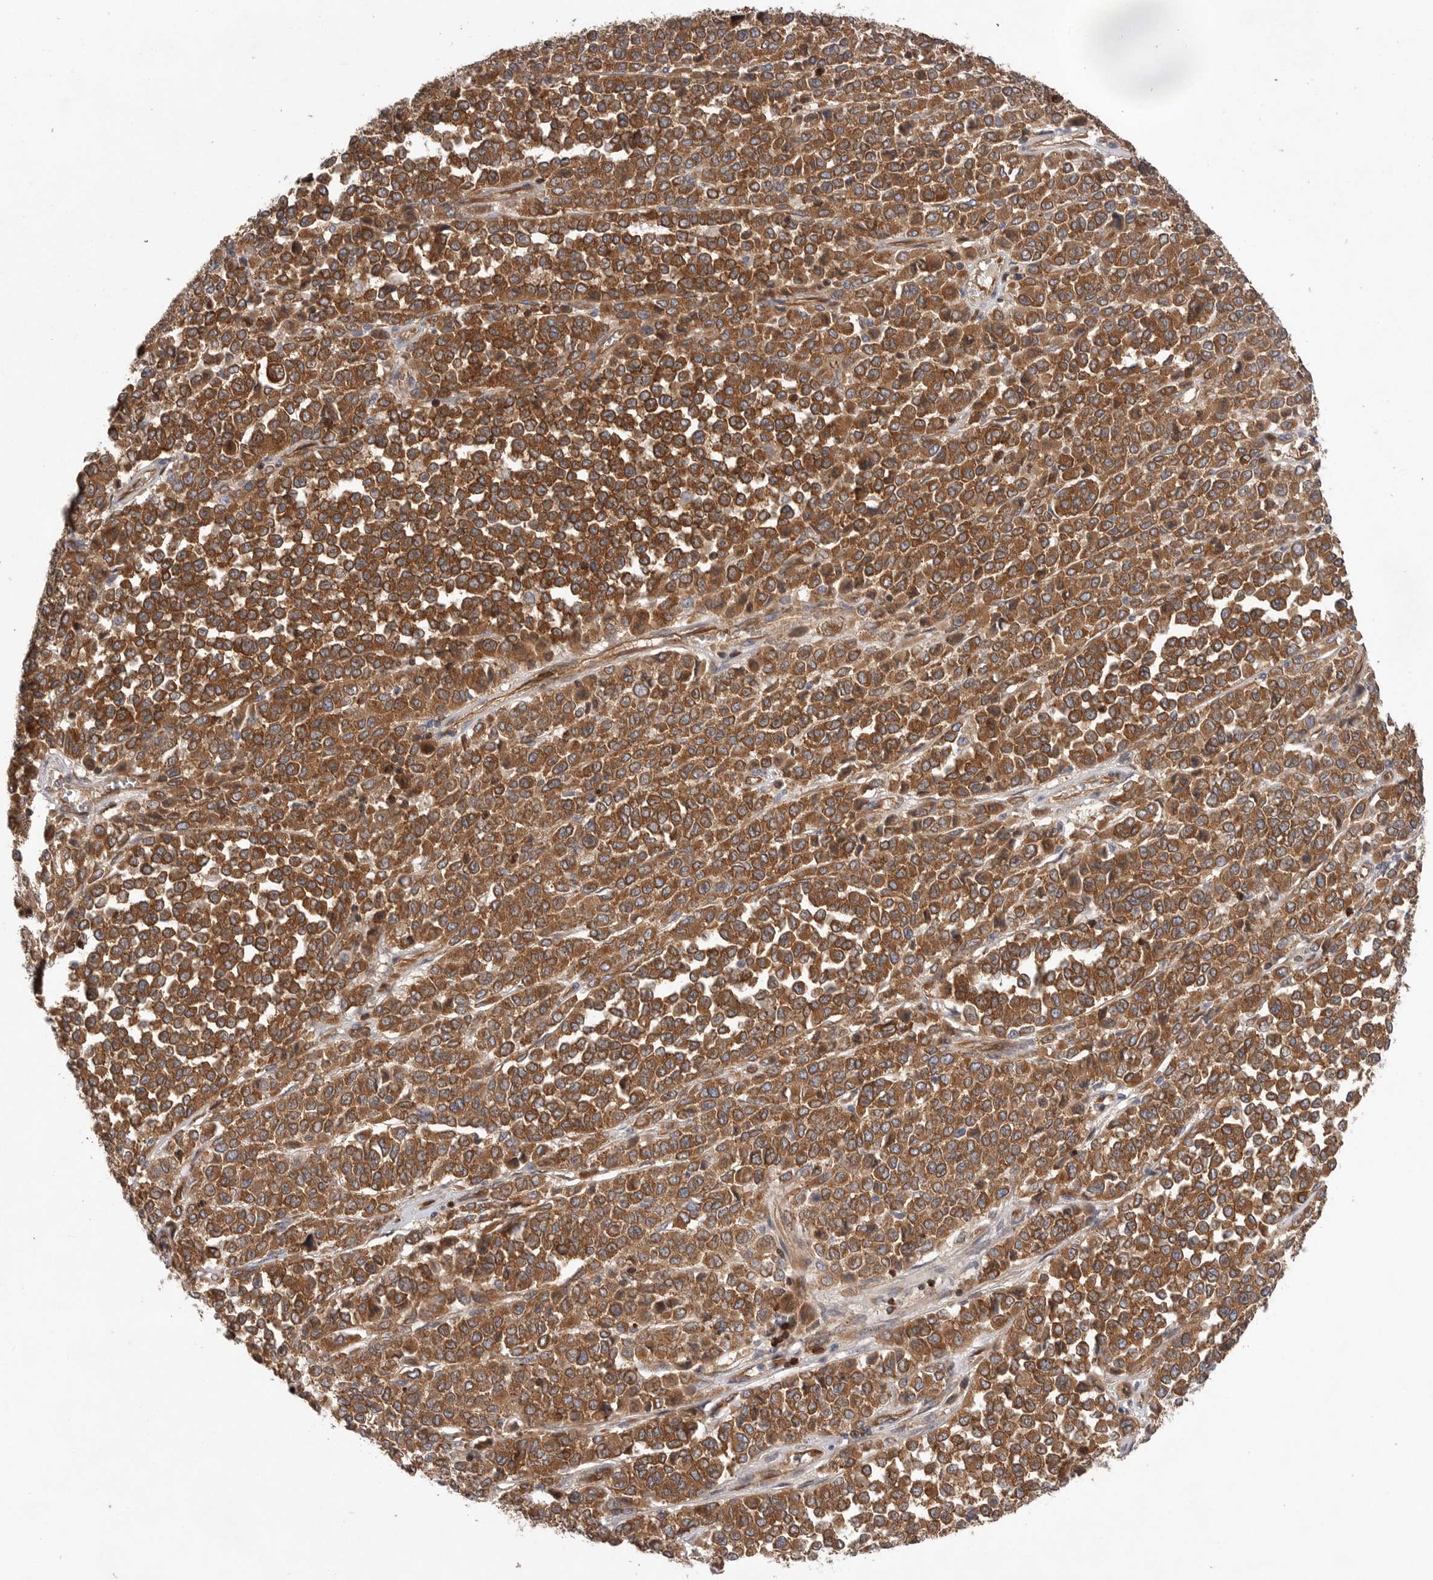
{"staining": {"intensity": "strong", "quantity": ">75%", "location": "cytoplasmic/membranous"}, "tissue": "melanoma", "cell_type": "Tumor cells", "image_type": "cancer", "snomed": [{"axis": "morphology", "description": "Malignant melanoma, Metastatic site"}, {"axis": "topography", "description": "Pancreas"}], "caption": "This is a micrograph of immunohistochemistry (IHC) staining of malignant melanoma (metastatic site), which shows strong staining in the cytoplasmic/membranous of tumor cells.", "gene": "PRKCH", "patient": {"sex": "female", "age": 30}}